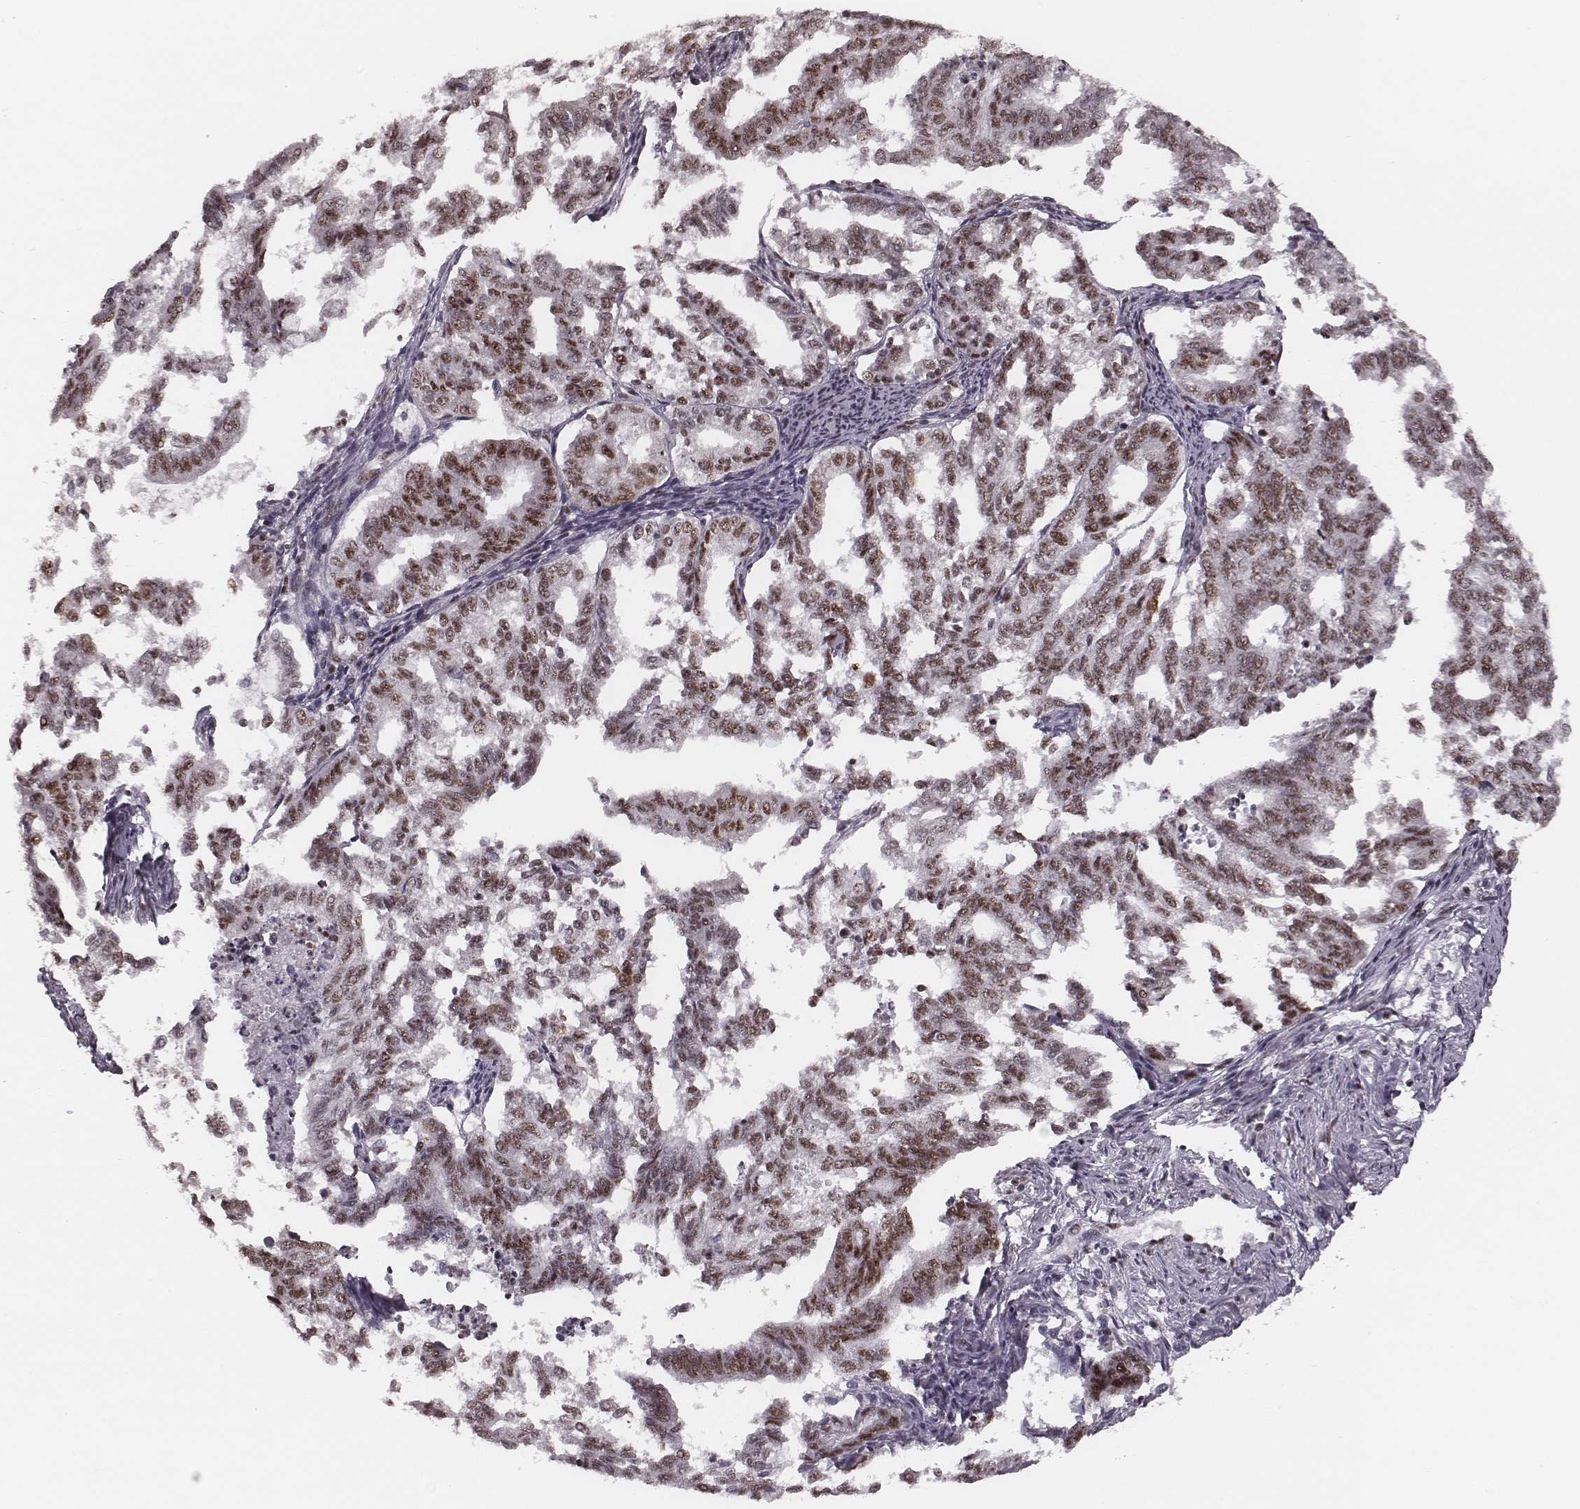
{"staining": {"intensity": "moderate", "quantity": ">75%", "location": "nuclear"}, "tissue": "endometrial cancer", "cell_type": "Tumor cells", "image_type": "cancer", "snomed": [{"axis": "morphology", "description": "Adenocarcinoma, NOS"}, {"axis": "topography", "description": "Endometrium"}], "caption": "An immunohistochemistry (IHC) photomicrograph of tumor tissue is shown. Protein staining in brown labels moderate nuclear positivity in adenocarcinoma (endometrial) within tumor cells.", "gene": "LUC7L", "patient": {"sex": "female", "age": 79}}